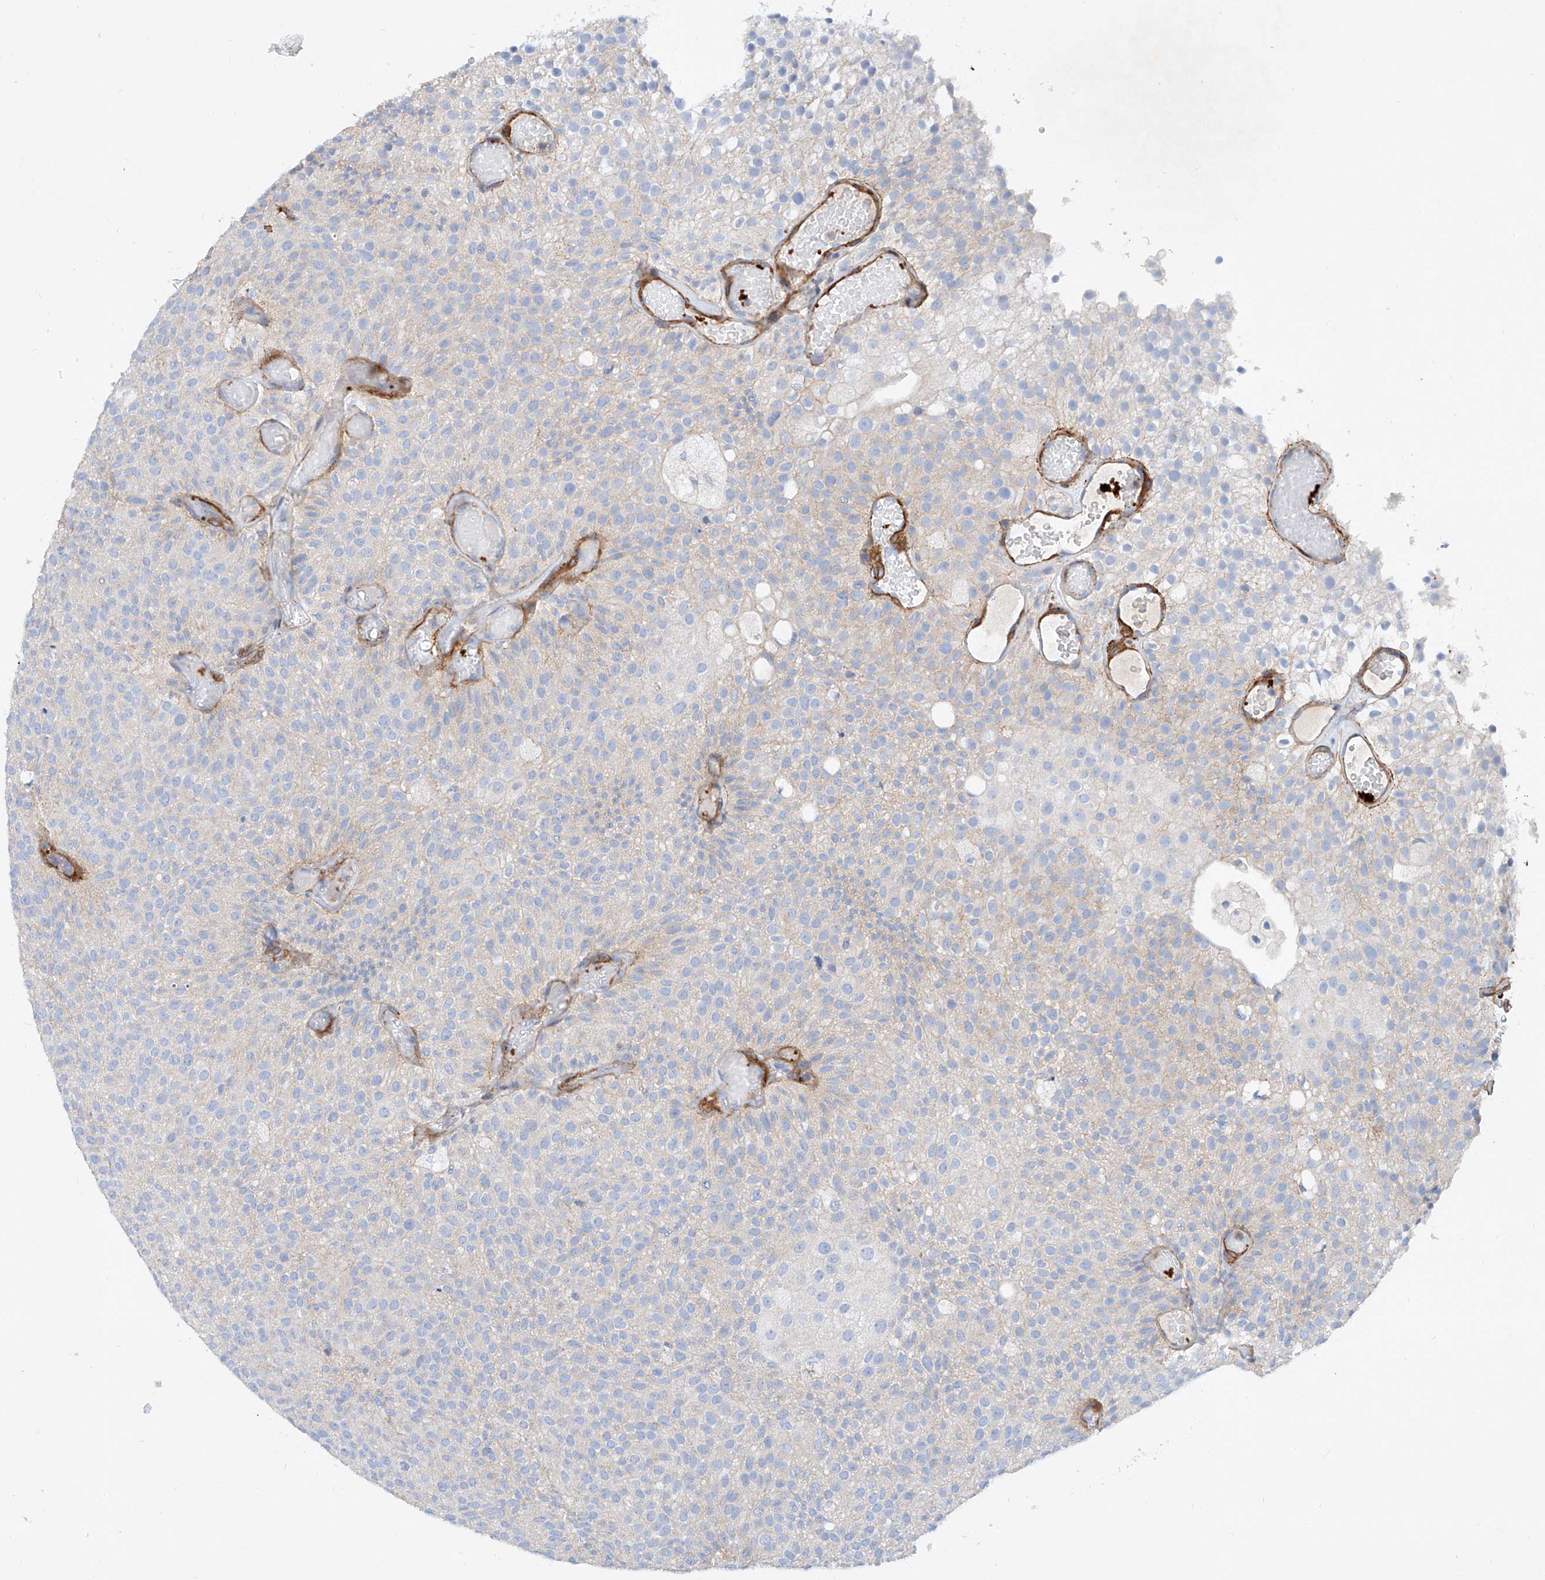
{"staining": {"intensity": "weak", "quantity": "<25%", "location": "cytoplasmic/membranous"}, "tissue": "urothelial cancer", "cell_type": "Tumor cells", "image_type": "cancer", "snomed": [{"axis": "morphology", "description": "Urothelial carcinoma, Low grade"}, {"axis": "topography", "description": "Urinary bladder"}], "caption": "Low-grade urothelial carcinoma was stained to show a protein in brown. There is no significant staining in tumor cells. (Brightfield microscopy of DAB immunohistochemistry (IHC) at high magnification).", "gene": "TAS2R60", "patient": {"sex": "male", "age": 78}}